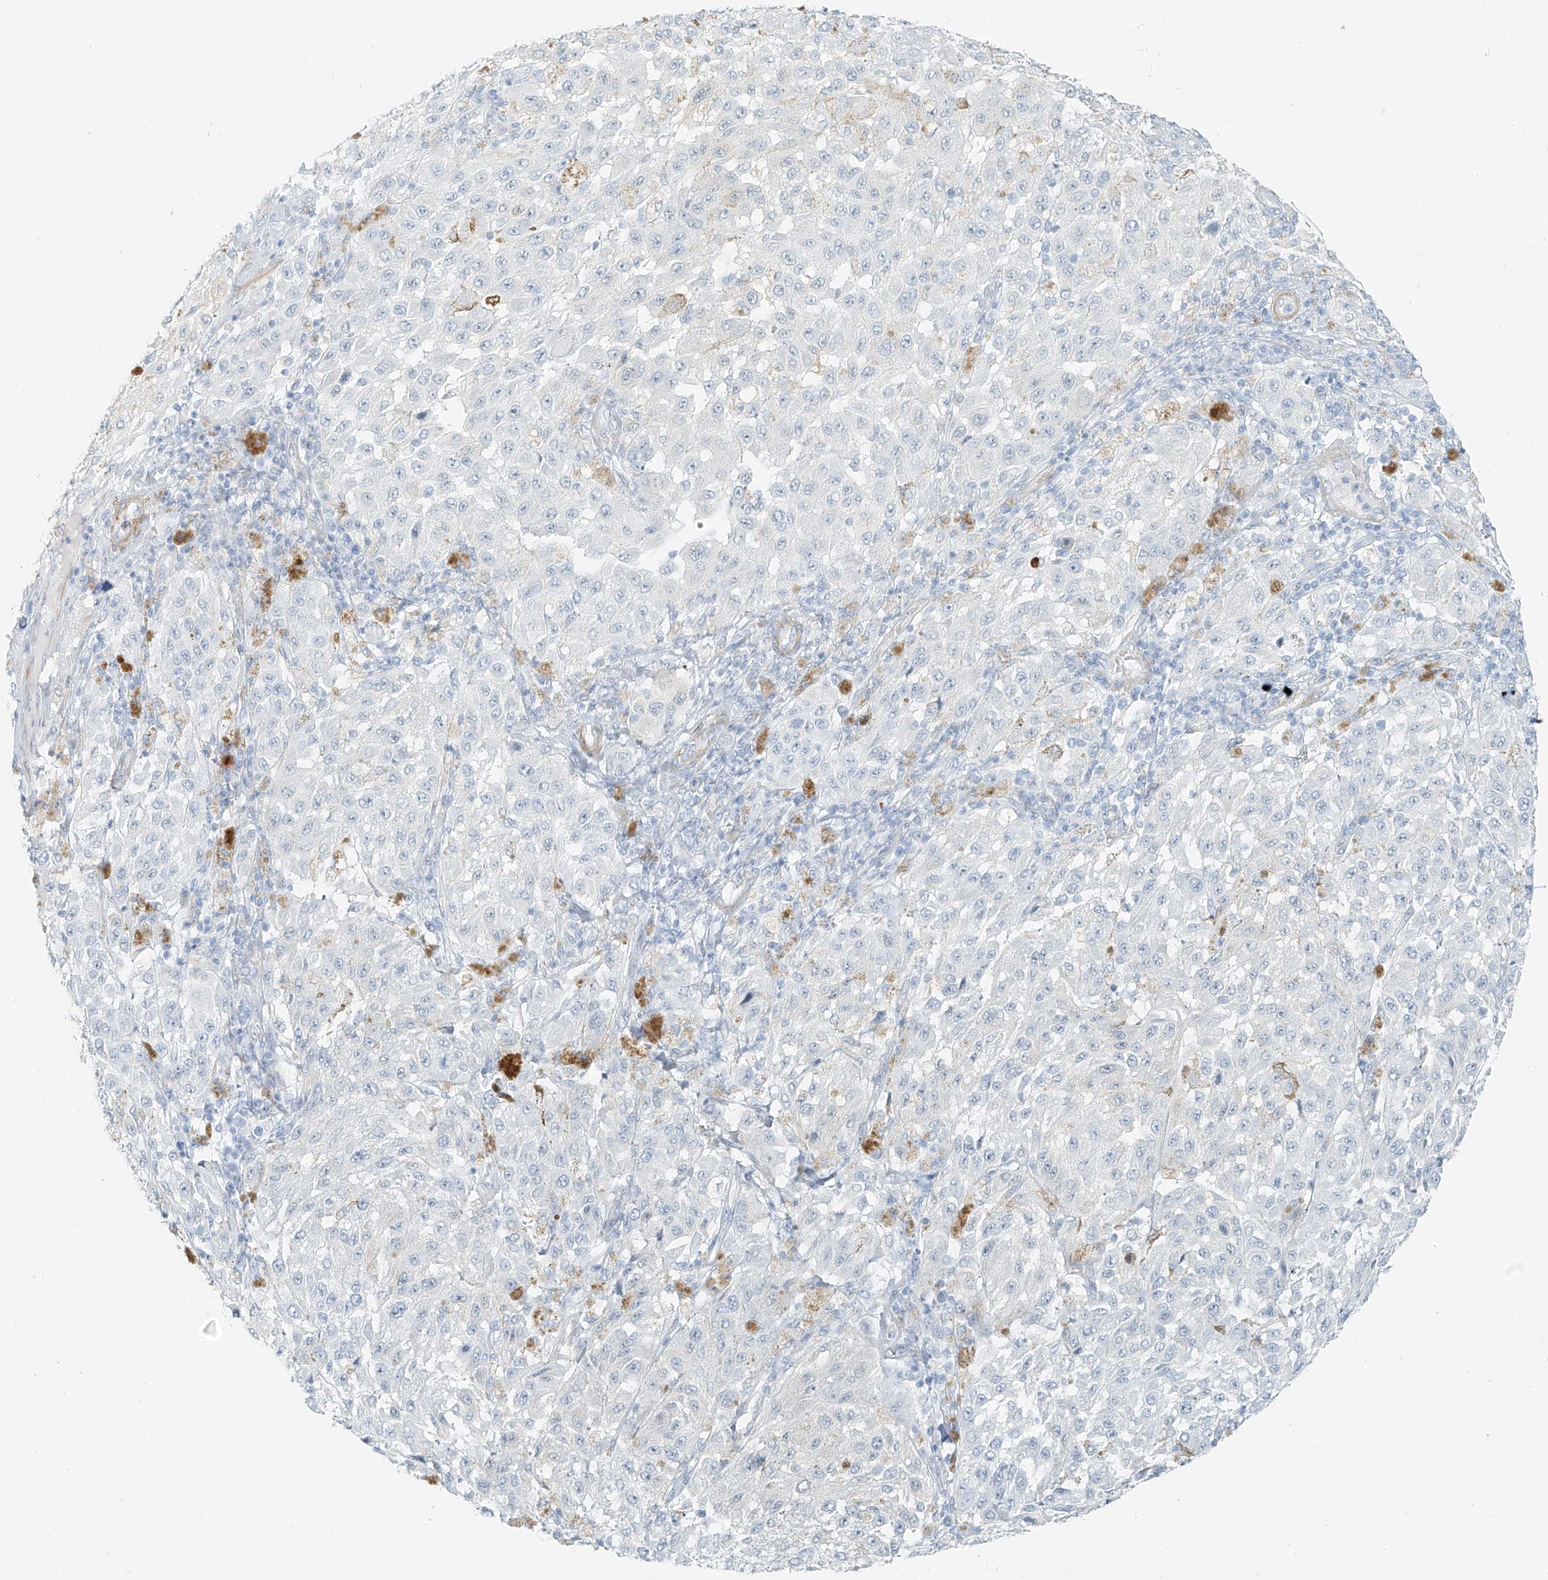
{"staining": {"intensity": "negative", "quantity": "none", "location": "none"}, "tissue": "melanoma", "cell_type": "Tumor cells", "image_type": "cancer", "snomed": [{"axis": "morphology", "description": "Malignant melanoma, NOS"}, {"axis": "topography", "description": "Skin"}], "caption": "The image reveals no staining of tumor cells in melanoma.", "gene": "SMCP", "patient": {"sex": "female", "age": 64}}